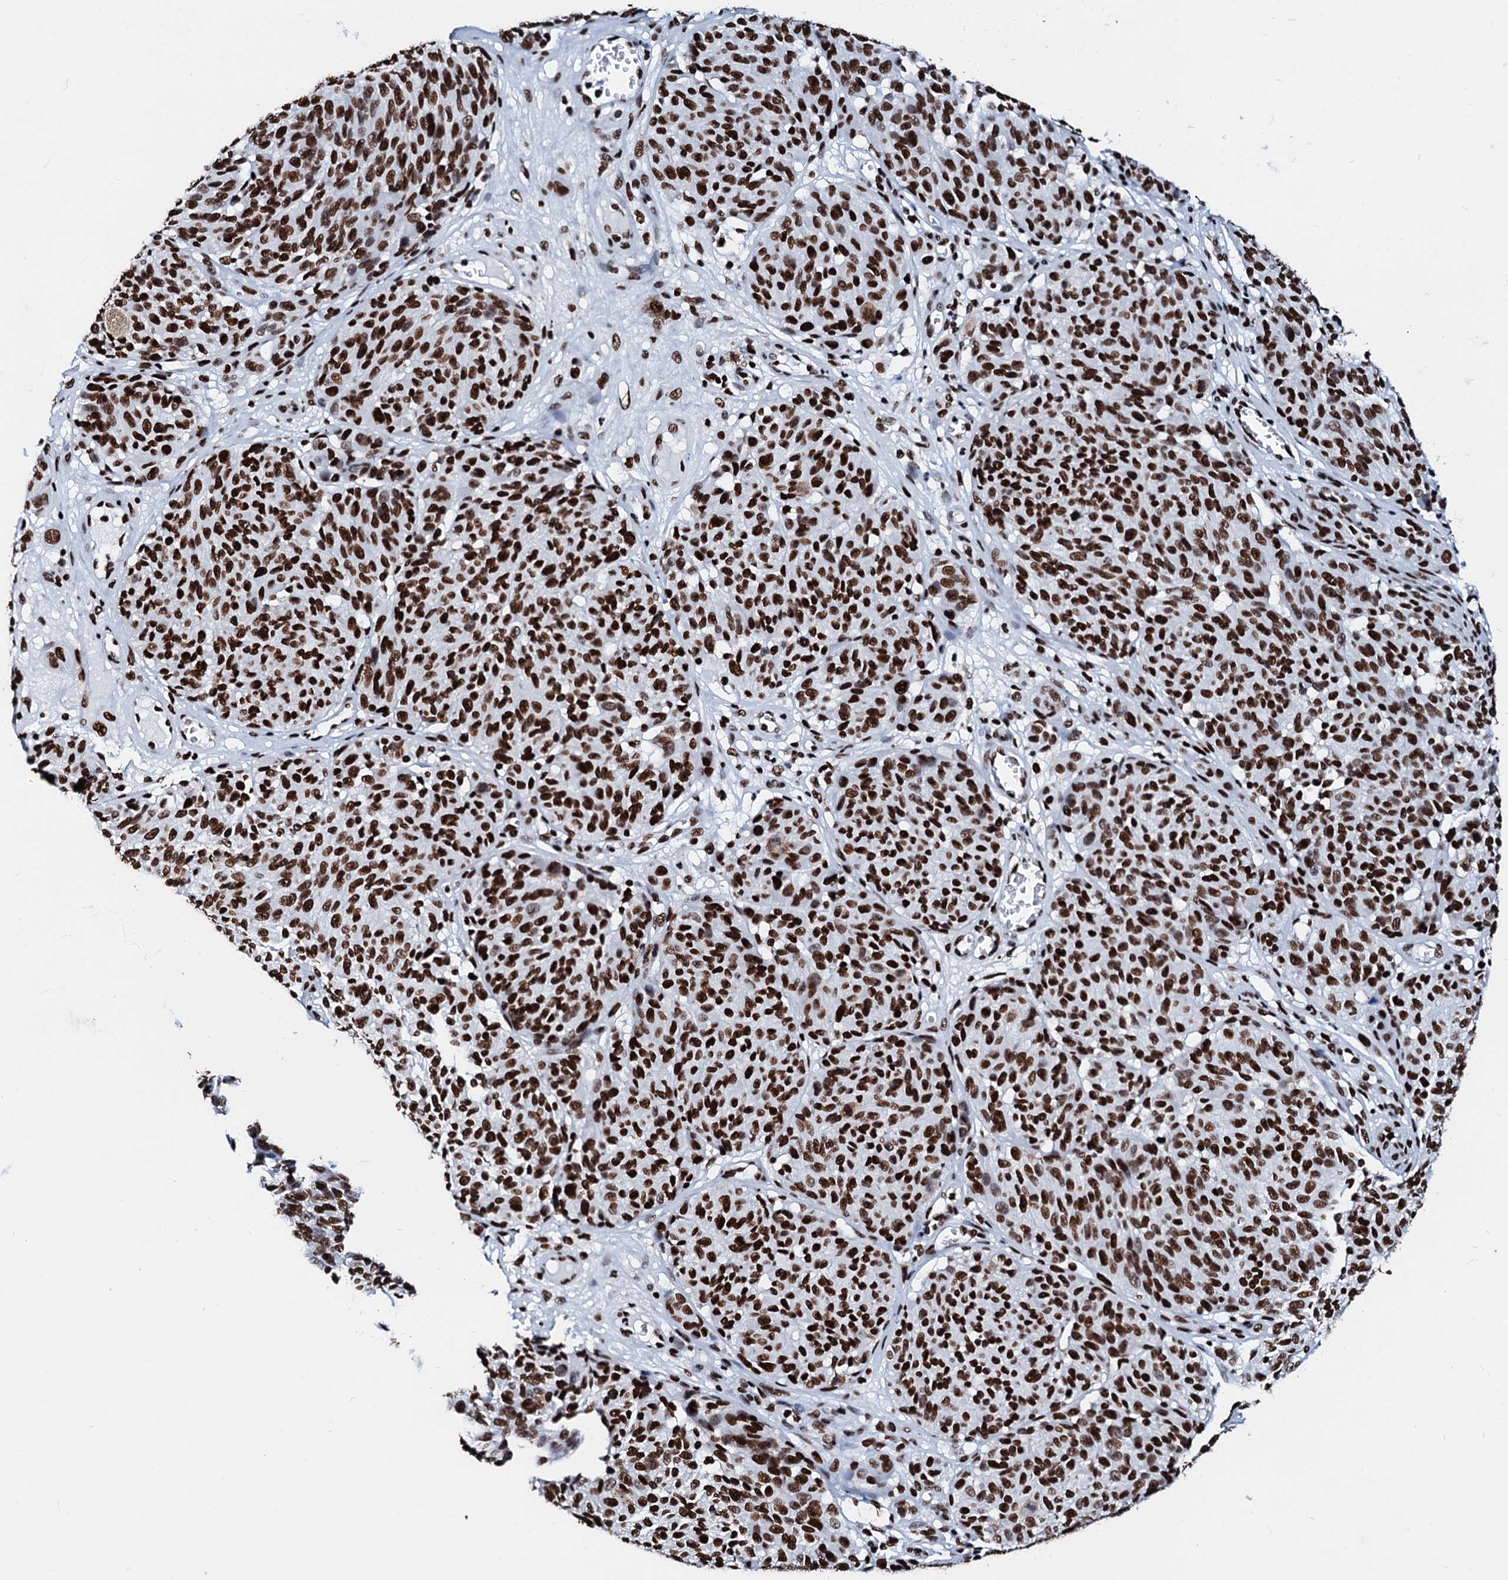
{"staining": {"intensity": "strong", "quantity": ">75%", "location": "nuclear"}, "tissue": "melanoma", "cell_type": "Tumor cells", "image_type": "cancer", "snomed": [{"axis": "morphology", "description": "Malignant melanoma, NOS"}, {"axis": "topography", "description": "Skin"}], "caption": "High-power microscopy captured an immunohistochemistry (IHC) micrograph of melanoma, revealing strong nuclear expression in about >75% of tumor cells.", "gene": "RALY", "patient": {"sex": "male", "age": 83}}